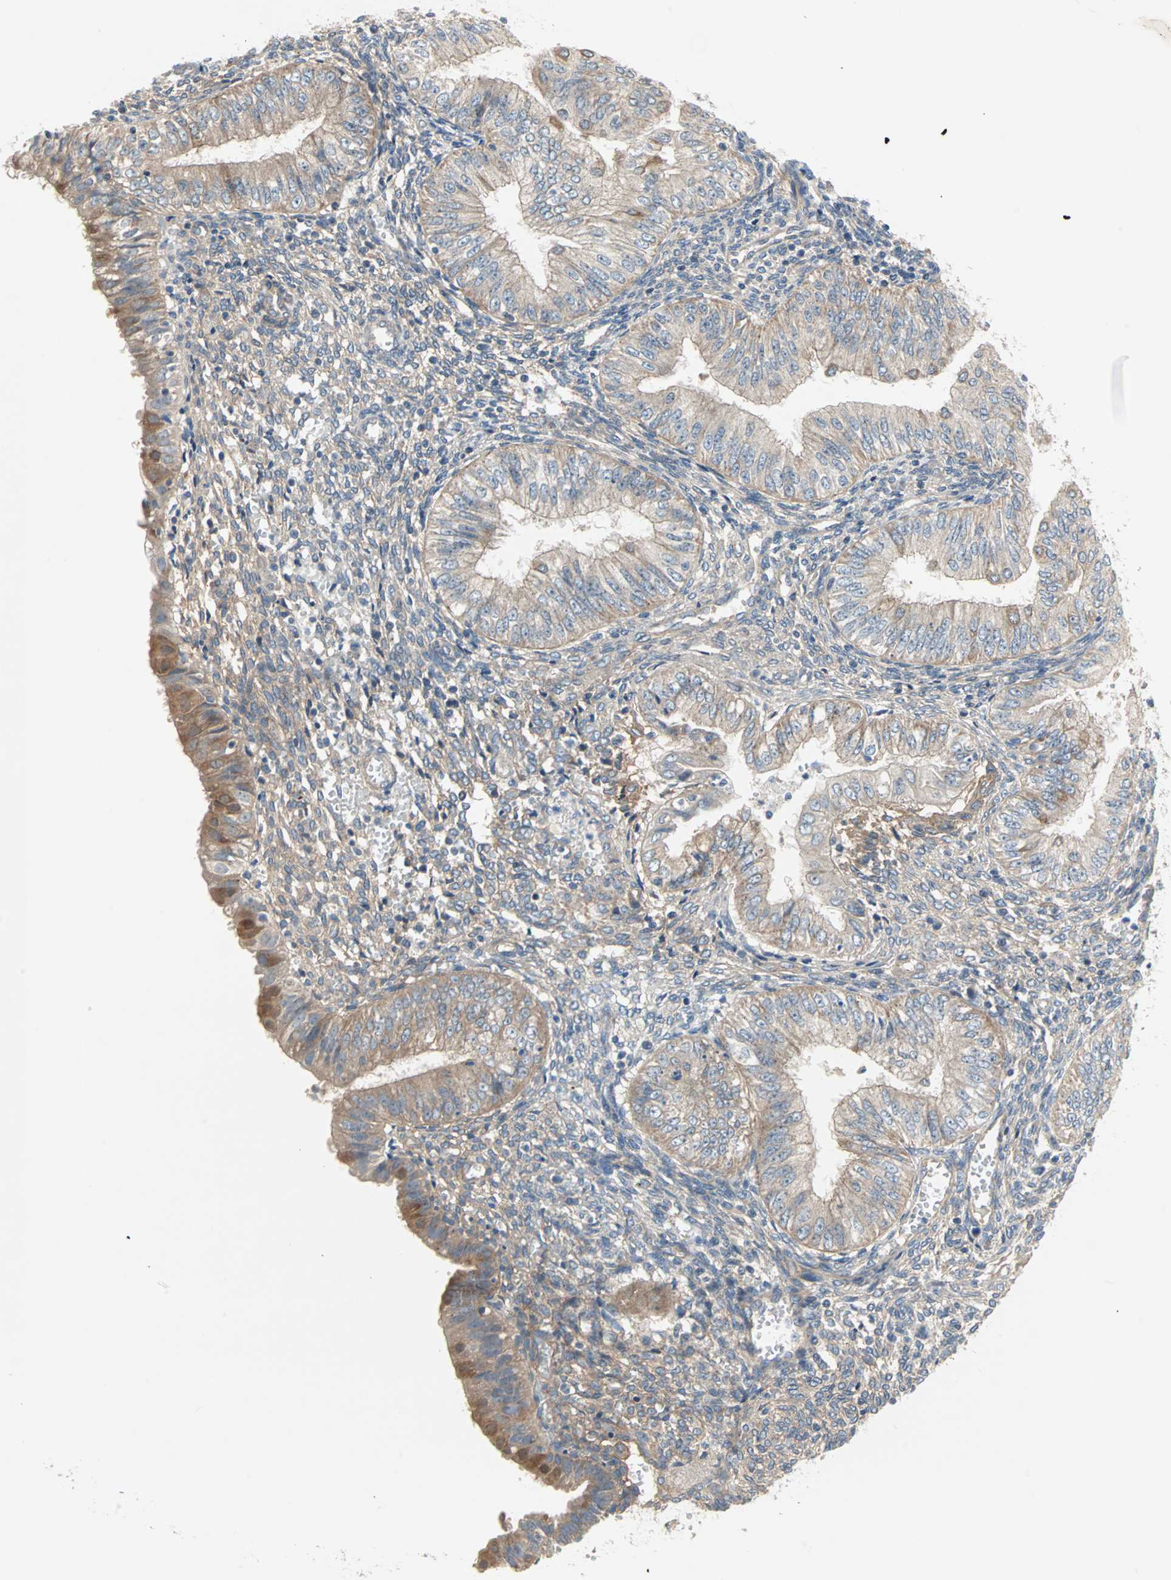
{"staining": {"intensity": "weak", "quantity": "25%-75%", "location": "cytoplasmic/membranous"}, "tissue": "endometrial cancer", "cell_type": "Tumor cells", "image_type": "cancer", "snomed": [{"axis": "morphology", "description": "Normal tissue, NOS"}, {"axis": "morphology", "description": "Adenocarcinoma, NOS"}, {"axis": "topography", "description": "Endometrium"}], "caption": "Endometrial adenocarcinoma stained with a protein marker reveals weak staining in tumor cells.", "gene": "PDE8A", "patient": {"sex": "female", "age": 53}}